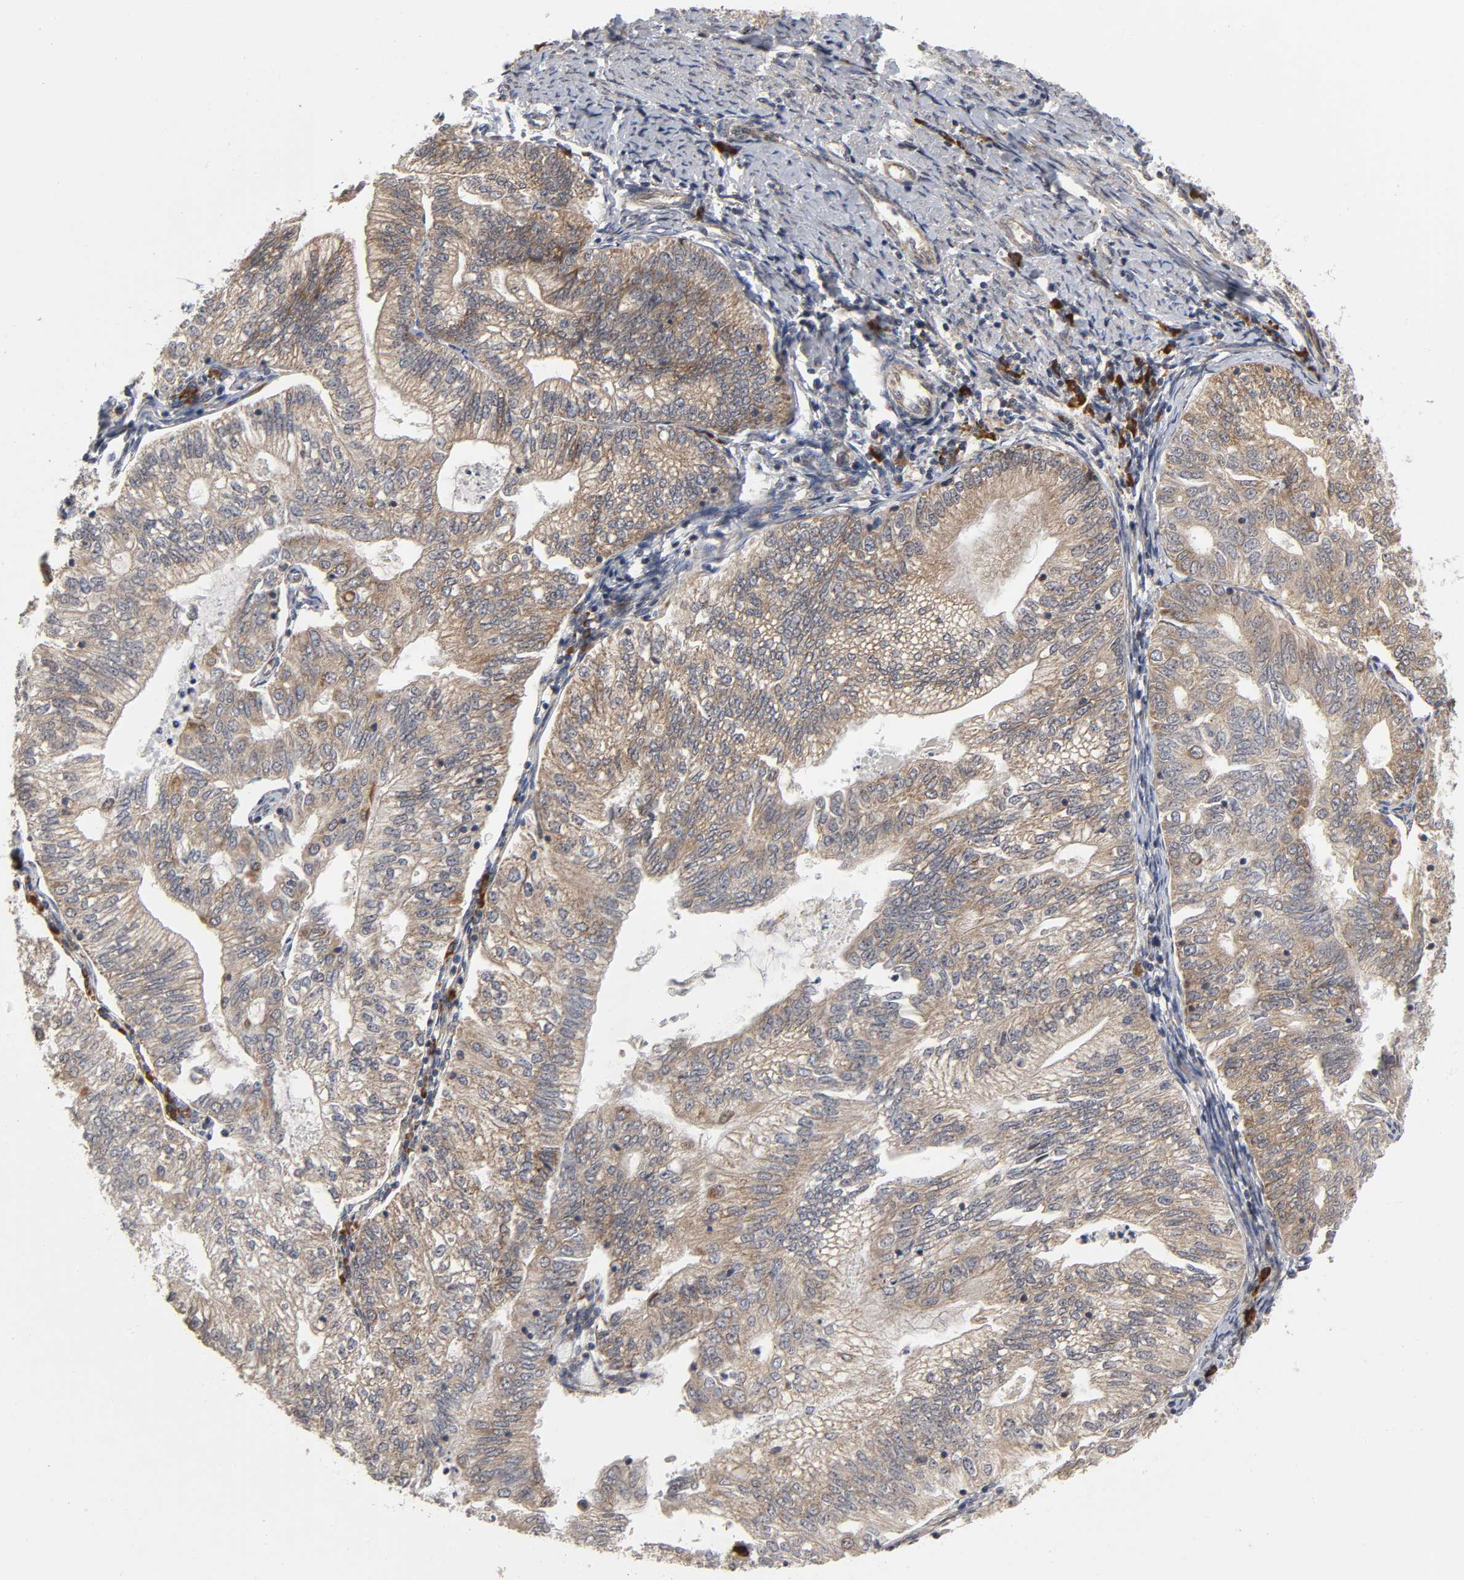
{"staining": {"intensity": "moderate", "quantity": ">75%", "location": "cytoplasmic/membranous"}, "tissue": "endometrial cancer", "cell_type": "Tumor cells", "image_type": "cancer", "snomed": [{"axis": "morphology", "description": "Adenocarcinoma, NOS"}, {"axis": "topography", "description": "Endometrium"}], "caption": "This image reveals immunohistochemistry (IHC) staining of human endometrial adenocarcinoma, with medium moderate cytoplasmic/membranous positivity in about >75% of tumor cells.", "gene": "SLC30A9", "patient": {"sex": "female", "age": 69}}